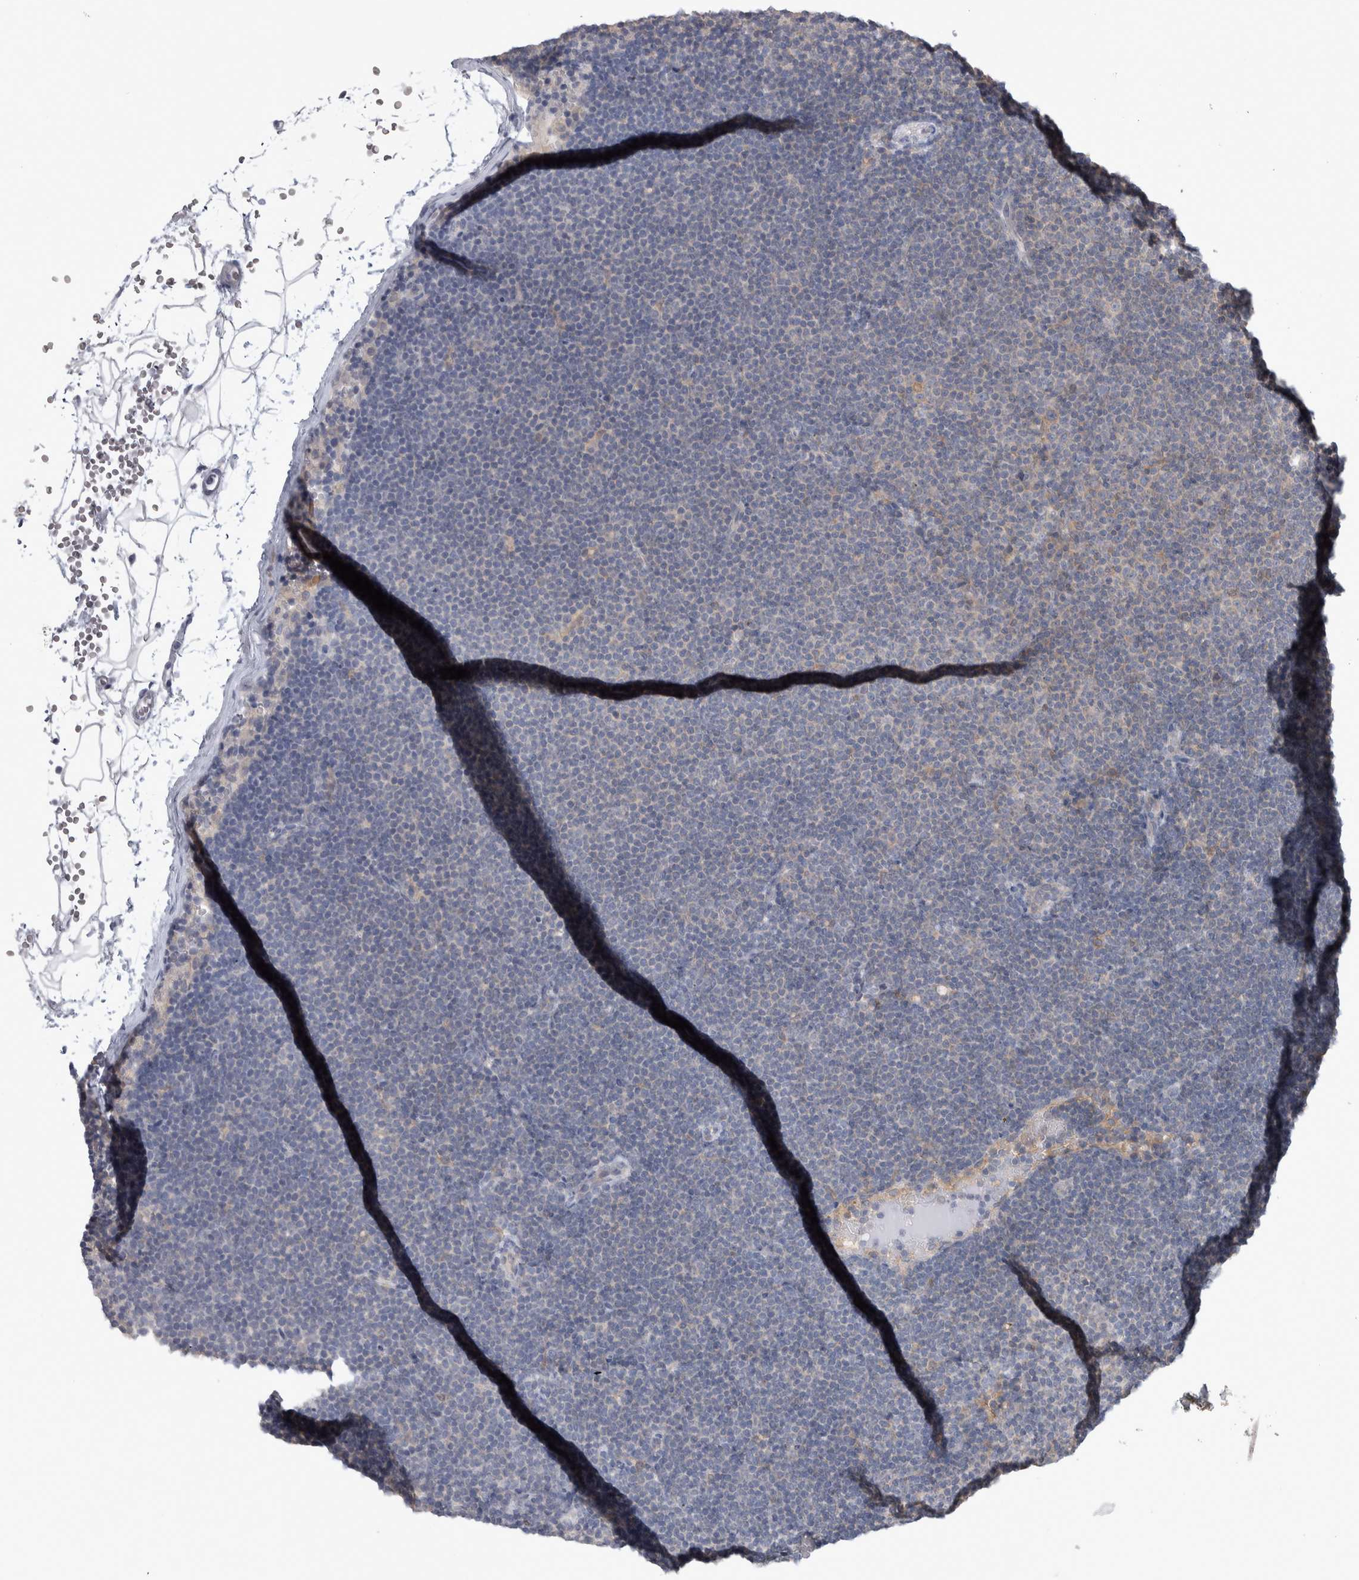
{"staining": {"intensity": "weak", "quantity": "<25%", "location": "cytoplasmic/membranous"}, "tissue": "lymphoma", "cell_type": "Tumor cells", "image_type": "cancer", "snomed": [{"axis": "morphology", "description": "Malignant lymphoma, non-Hodgkin's type, Low grade"}, {"axis": "topography", "description": "Lymph node"}], "caption": "A high-resolution image shows immunohistochemistry staining of low-grade malignant lymphoma, non-Hodgkin's type, which reveals no significant staining in tumor cells. (DAB immunohistochemistry (IHC) with hematoxylin counter stain).", "gene": "HTATIP2", "patient": {"sex": "female", "age": 53}}